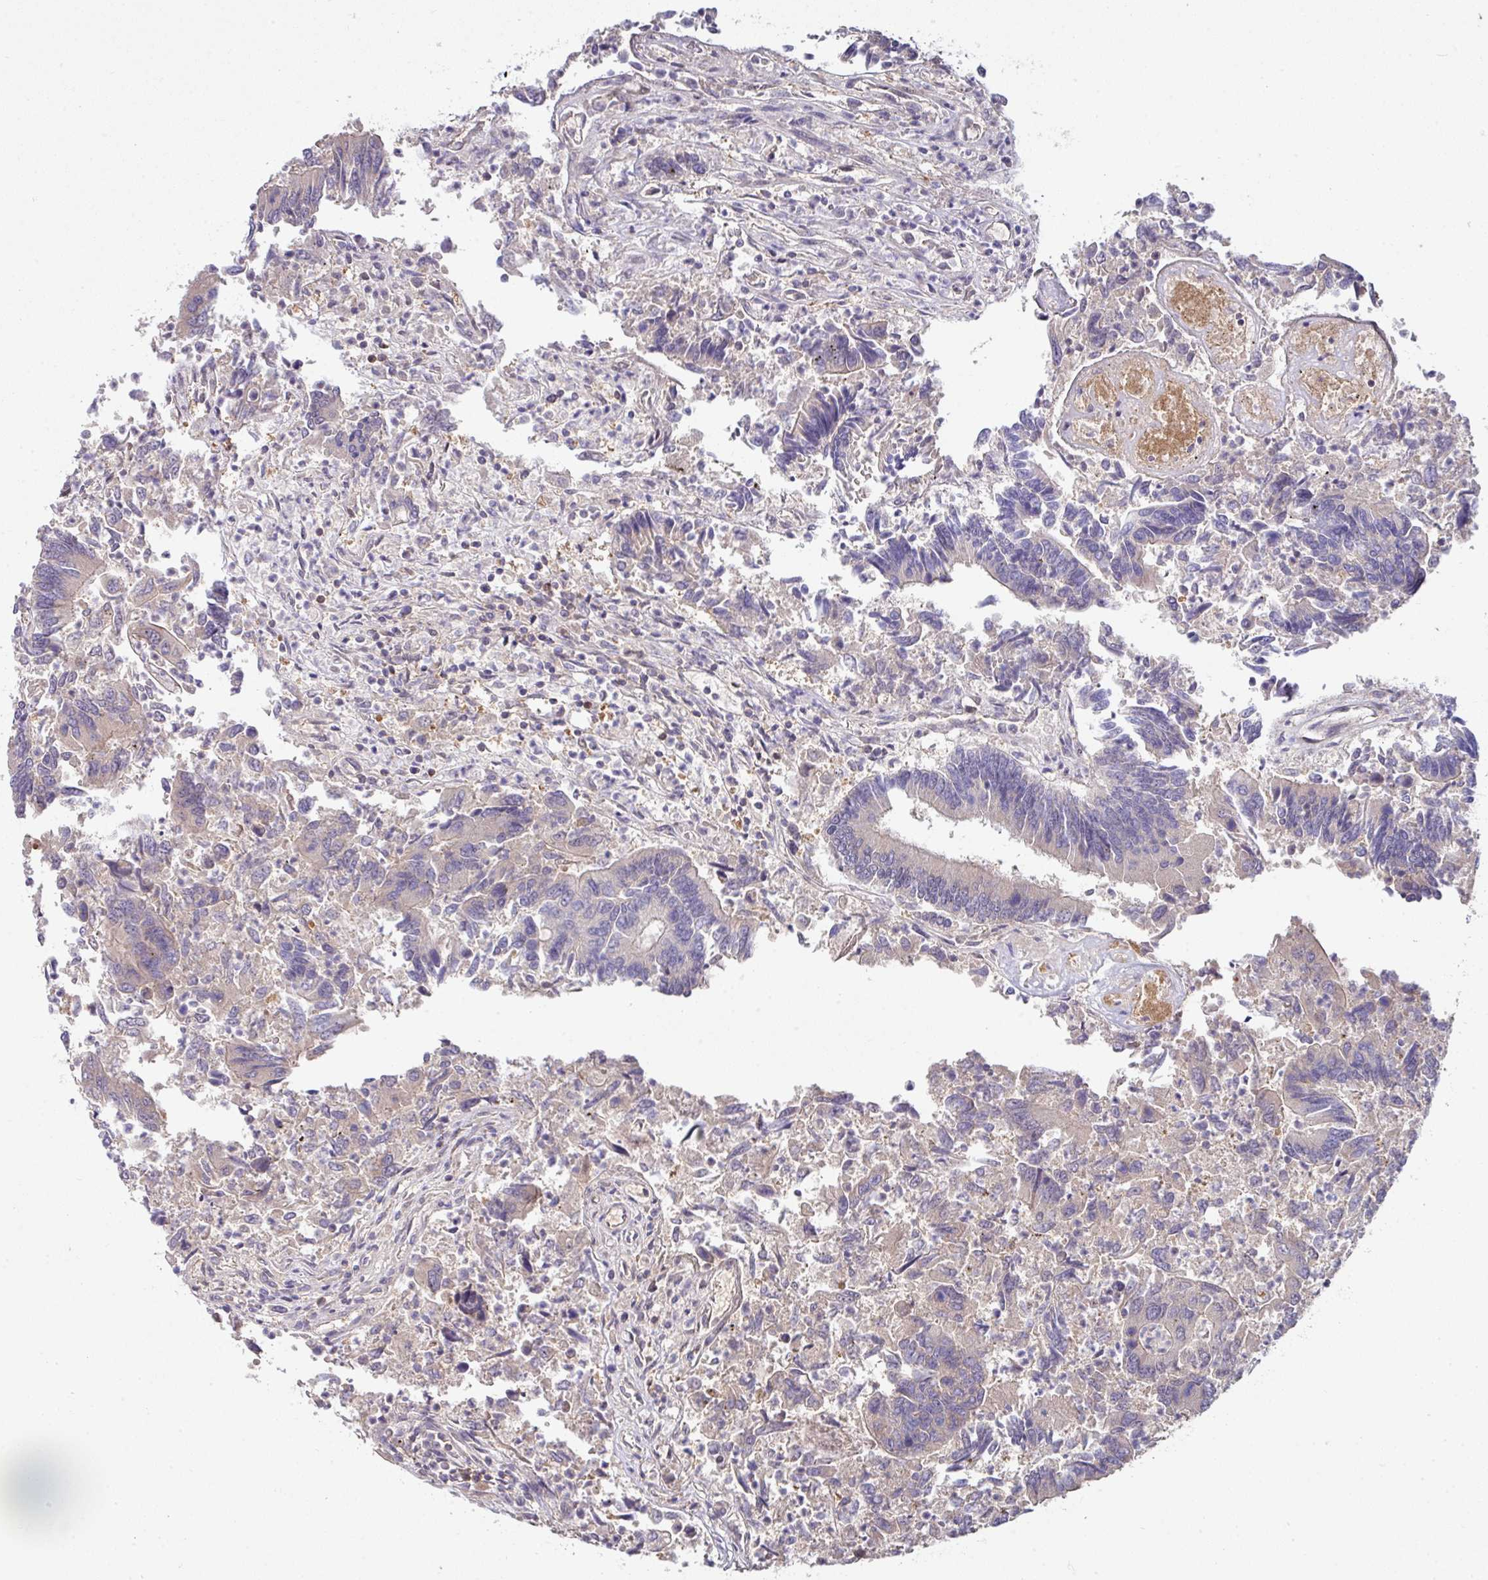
{"staining": {"intensity": "negative", "quantity": "none", "location": "none"}, "tissue": "colorectal cancer", "cell_type": "Tumor cells", "image_type": "cancer", "snomed": [{"axis": "morphology", "description": "Adenocarcinoma, NOS"}, {"axis": "topography", "description": "Colon"}], "caption": "Histopathology image shows no significant protein positivity in tumor cells of colorectal adenocarcinoma.", "gene": "SLAMF6", "patient": {"sex": "female", "age": 67}}